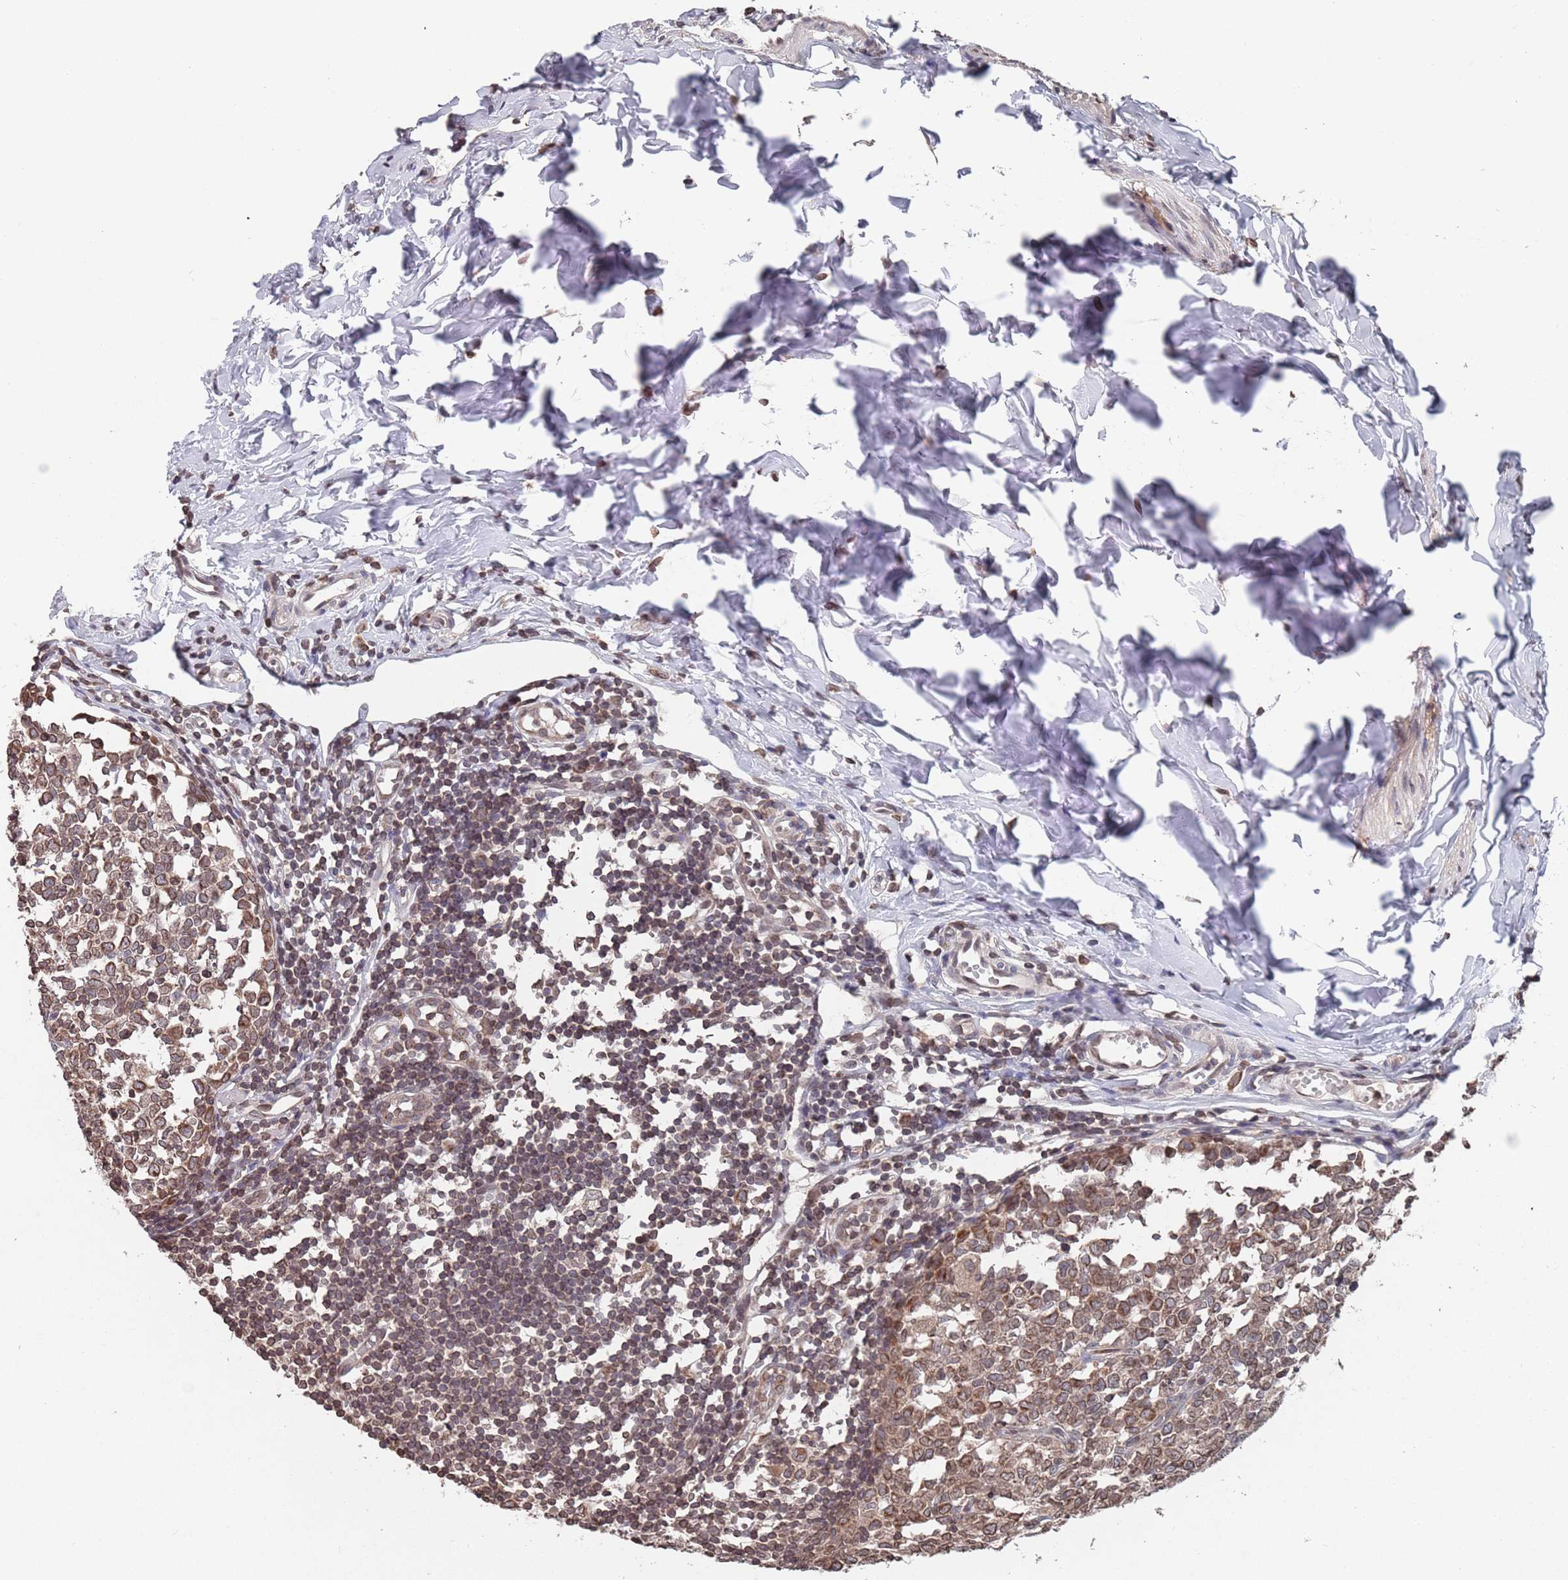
{"staining": {"intensity": "moderate", "quantity": ">75%", "location": "cytoplasmic/membranous,nuclear"}, "tissue": "appendix", "cell_type": "Glandular cells", "image_type": "normal", "snomed": [{"axis": "morphology", "description": "Normal tissue, NOS"}, {"axis": "topography", "description": "Appendix"}], "caption": "An immunohistochemistry histopathology image of unremarkable tissue is shown. Protein staining in brown highlights moderate cytoplasmic/membranous,nuclear positivity in appendix within glandular cells. (DAB (3,3'-diaminobenzidine) IHC with brightfield microscopy, high magnification).", "gene": "SDHAF3", "patient": {"sex": "male", "age": 14}}